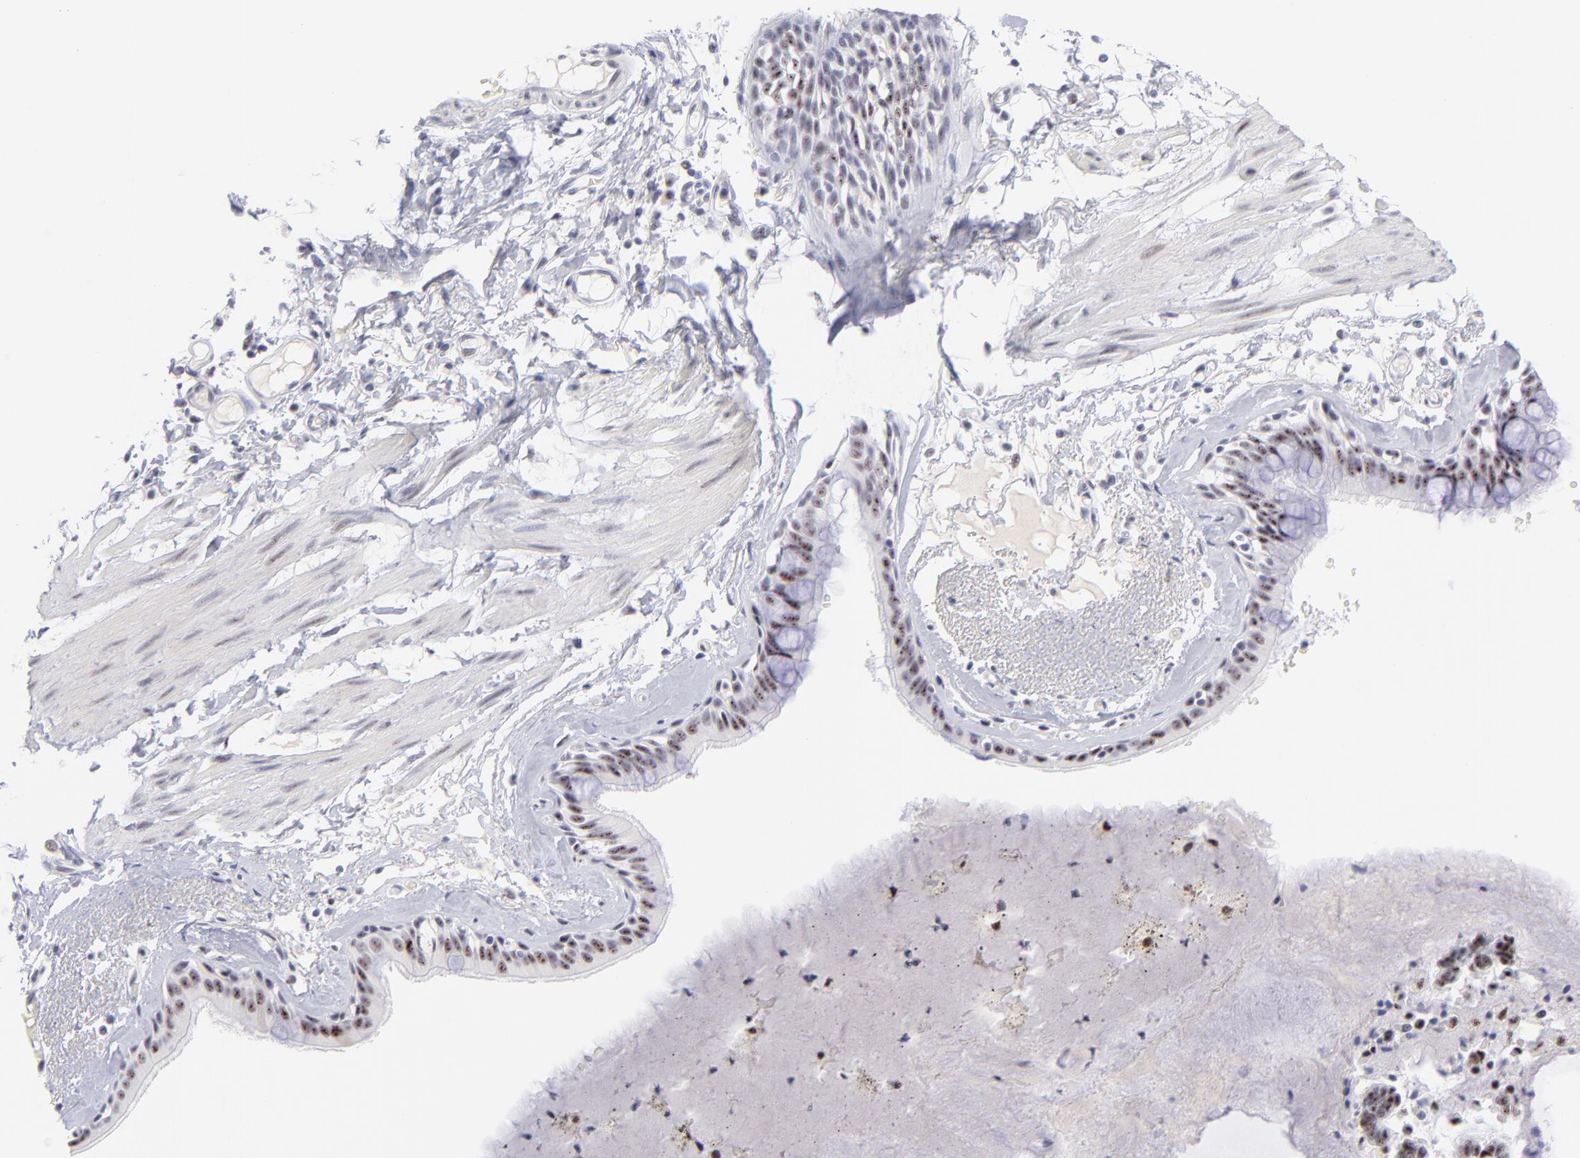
{"staining": {"intensity": "moderate", "quantity": ">75%", "location": "nuclear"}, "tissue": "bronchus", "cell_type": "Respiratory epithelial cells", "image_type": "normal", "snomed": [{"axis": "morphology", "description": "Normal tissue, NOS"}, {"axis": "topography", "description": "Bronchus"}, {"axis": "topography", "description": "Lung"}], "caption": "The histopathology image displays a brown stain indicating the presence of a protein in the nuclear of respiratory epithelial cells in bronchus.", "gene": "CDC25C", "patient": {"sex": "female", "age": 56}}